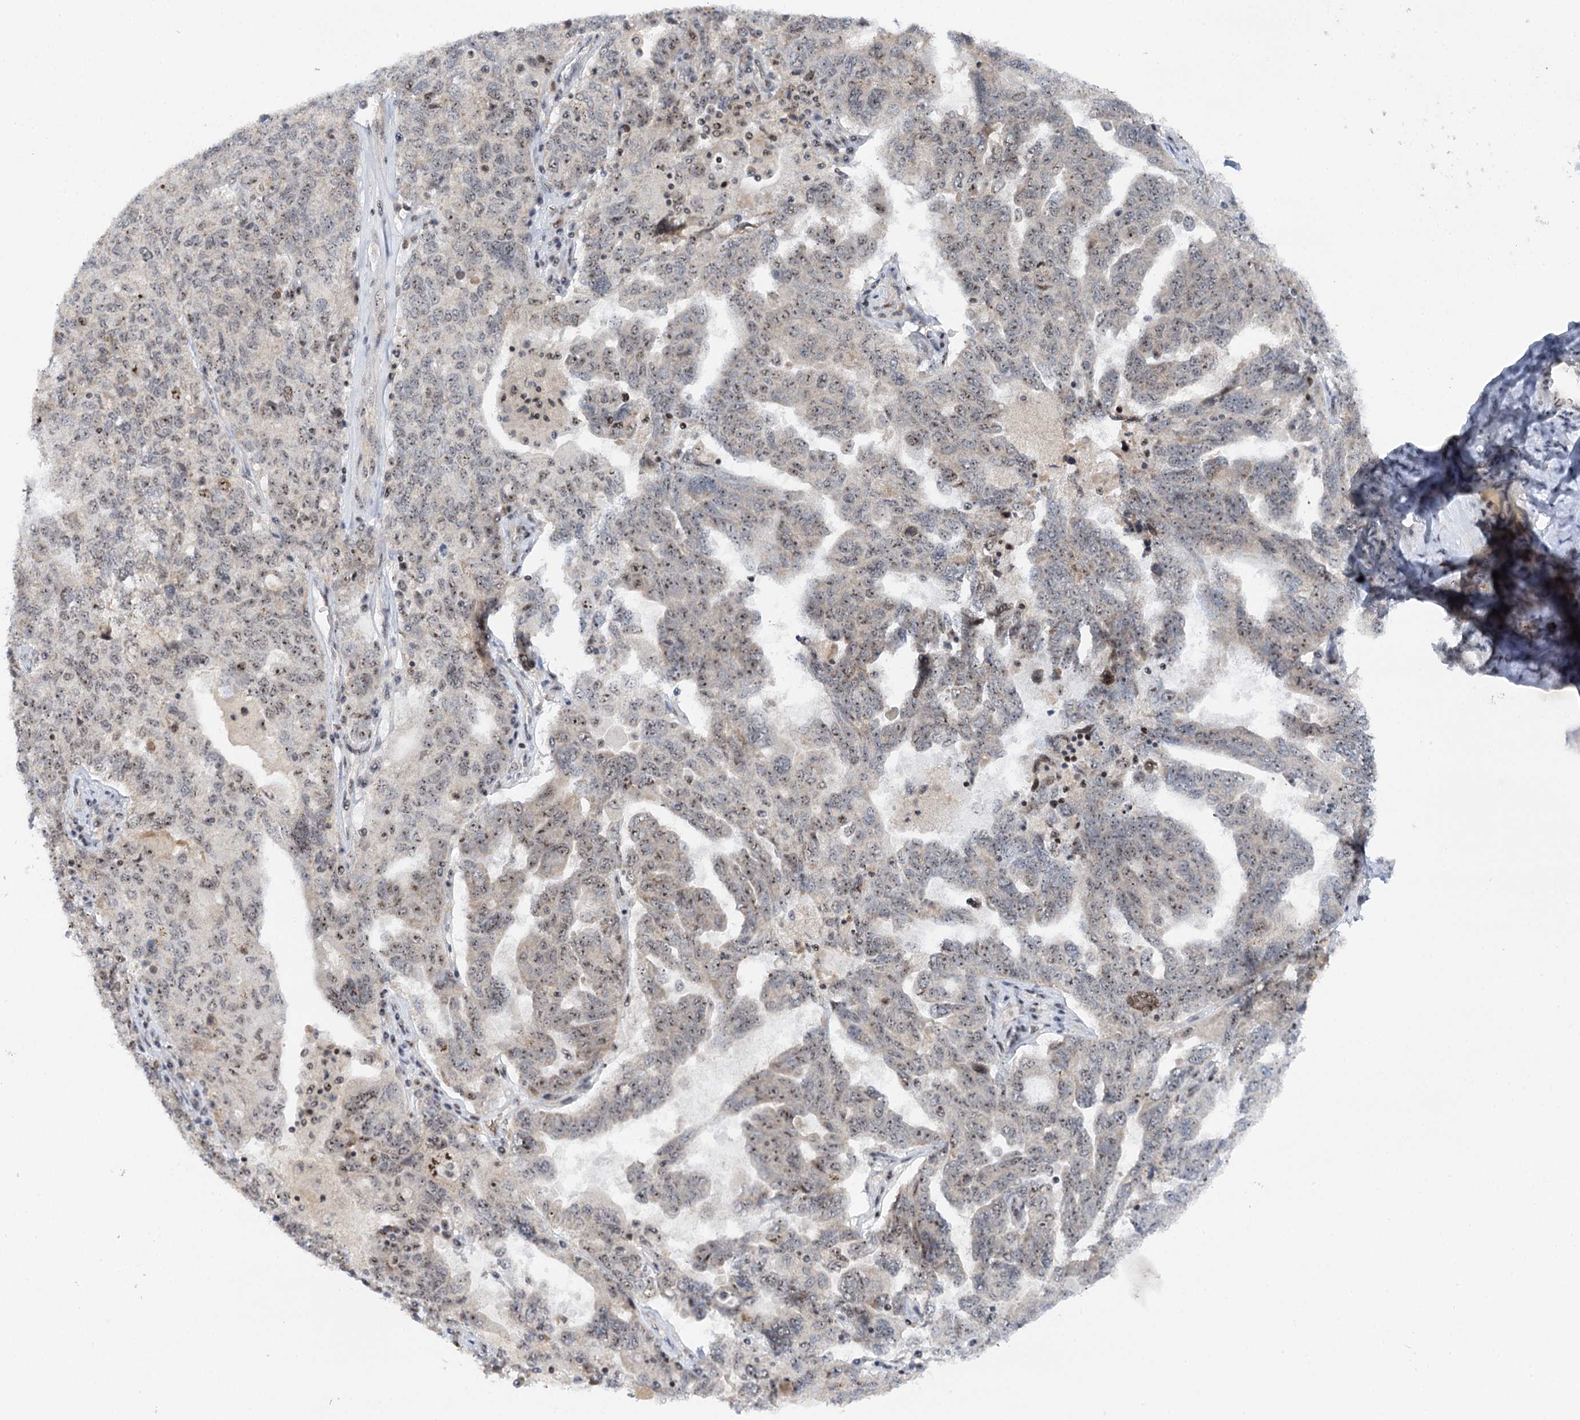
{"staining": {"intensity": "moderate", "quantity": ">75%", "location": "nuclear"}, "tissue": "ovarian cancer", "cell_type": "Tumor cells", "image_type": "cancer", "snomed": [{"axis": "morphology", "description": "Carcinoma, endometroid"}, {"axis": "topography", "description": "Ovary"}], "caption": "Immunohistochemistry image of human ovarian endometroid carcinoma stained for a protein (brown), which exhibits medium levels of moderate nuclear staining in about >75% of tumor cells.", "gene": "BUD13", "patient": {"sex": "female", "age": 62}}